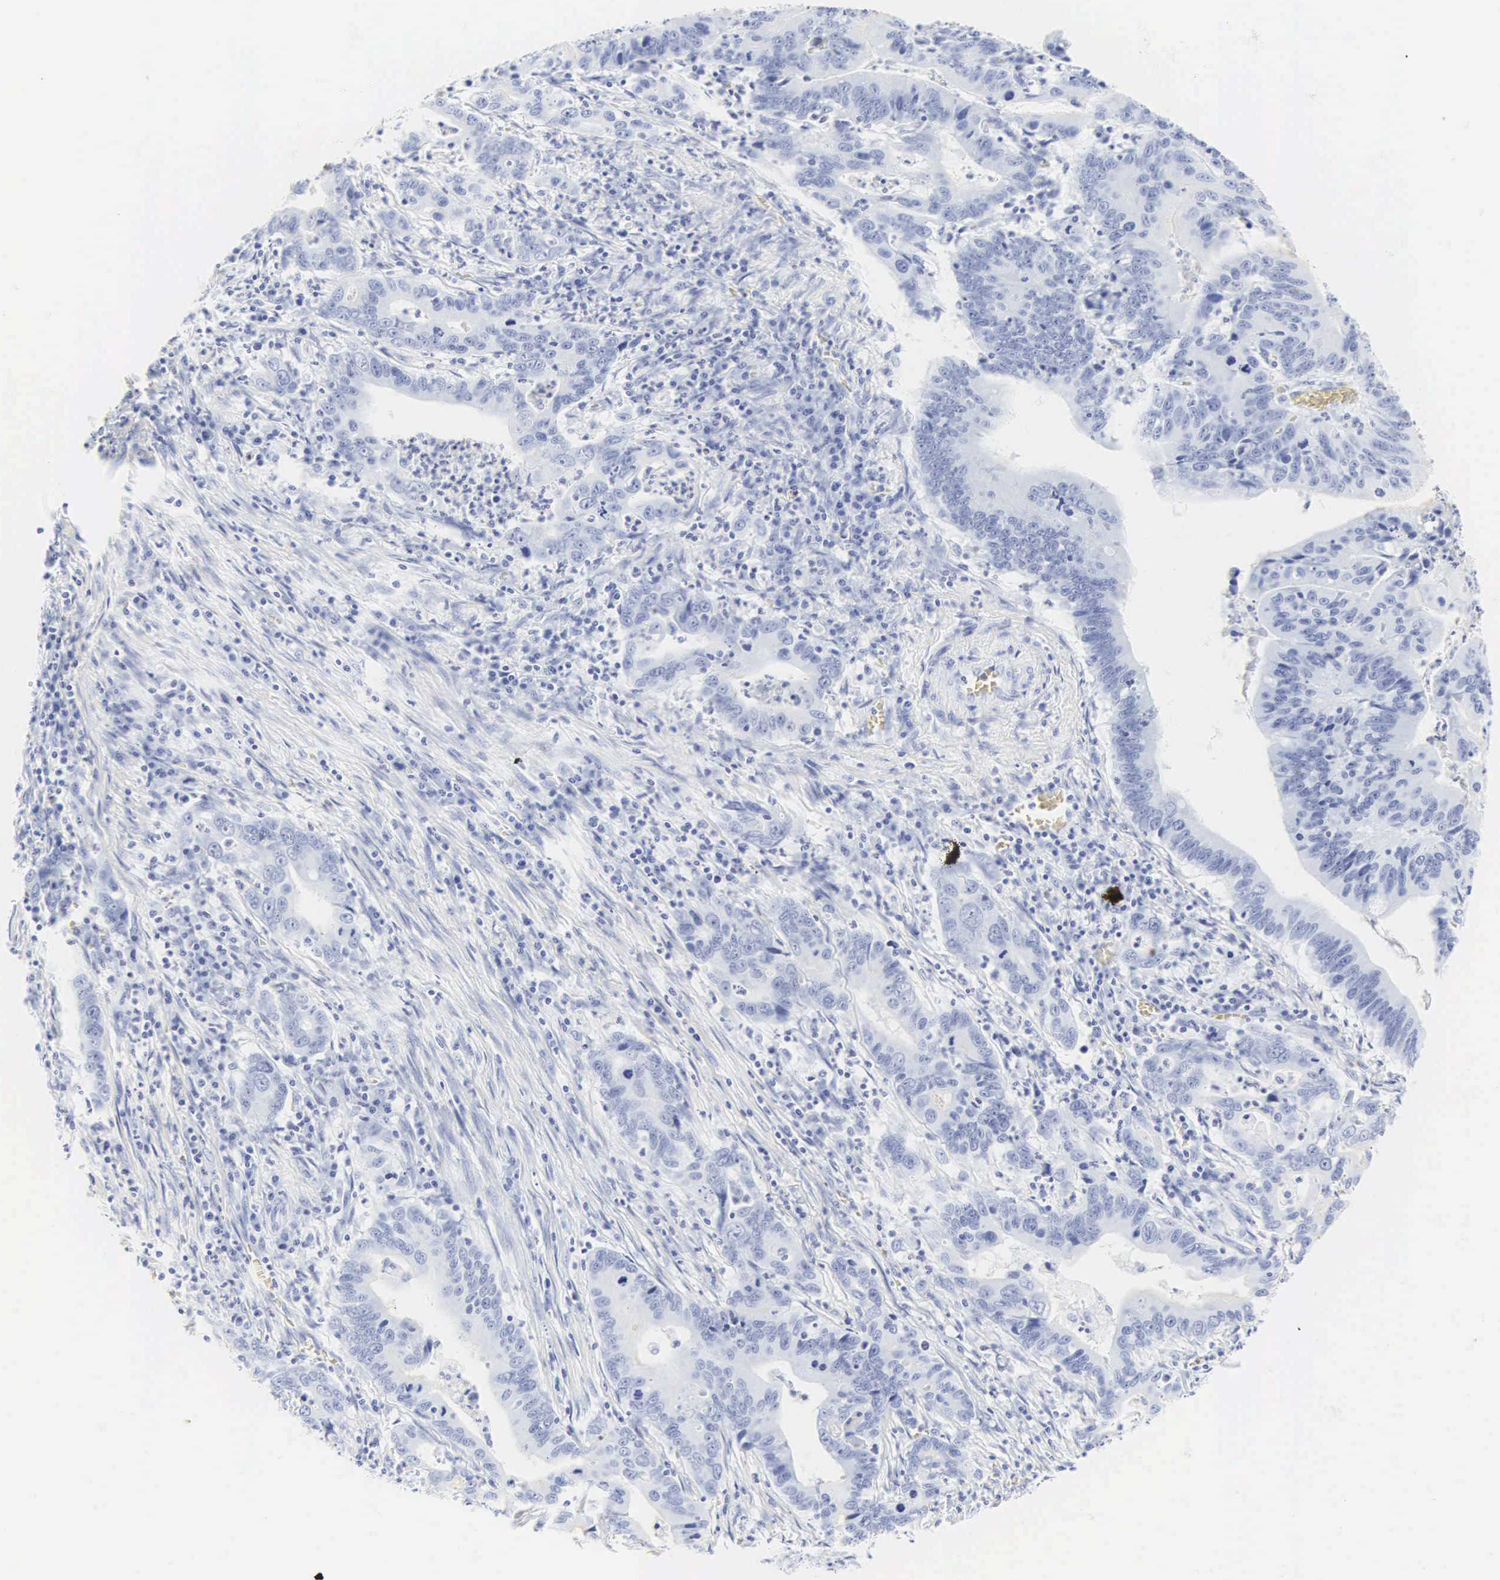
{"staining": {"intensity": "negative", "quantity": "none", "location": "none"}, "tissue": "stomach cancer", "cell_type": "Tumor cells", "image_type": "cancer", "snomed": [{"axis": "morphology", "description": "Adenocarcinoma, NOS"}, {"axis": "topography", "description": "Stomach, upper"}], "caption": "The immunohistochemistry micrograph has no significant expression in tumor cells of adenocarcinoma (stomach) tissue.", "gene": "CGB3", "patient": {"sex": "male", "age": 63}}